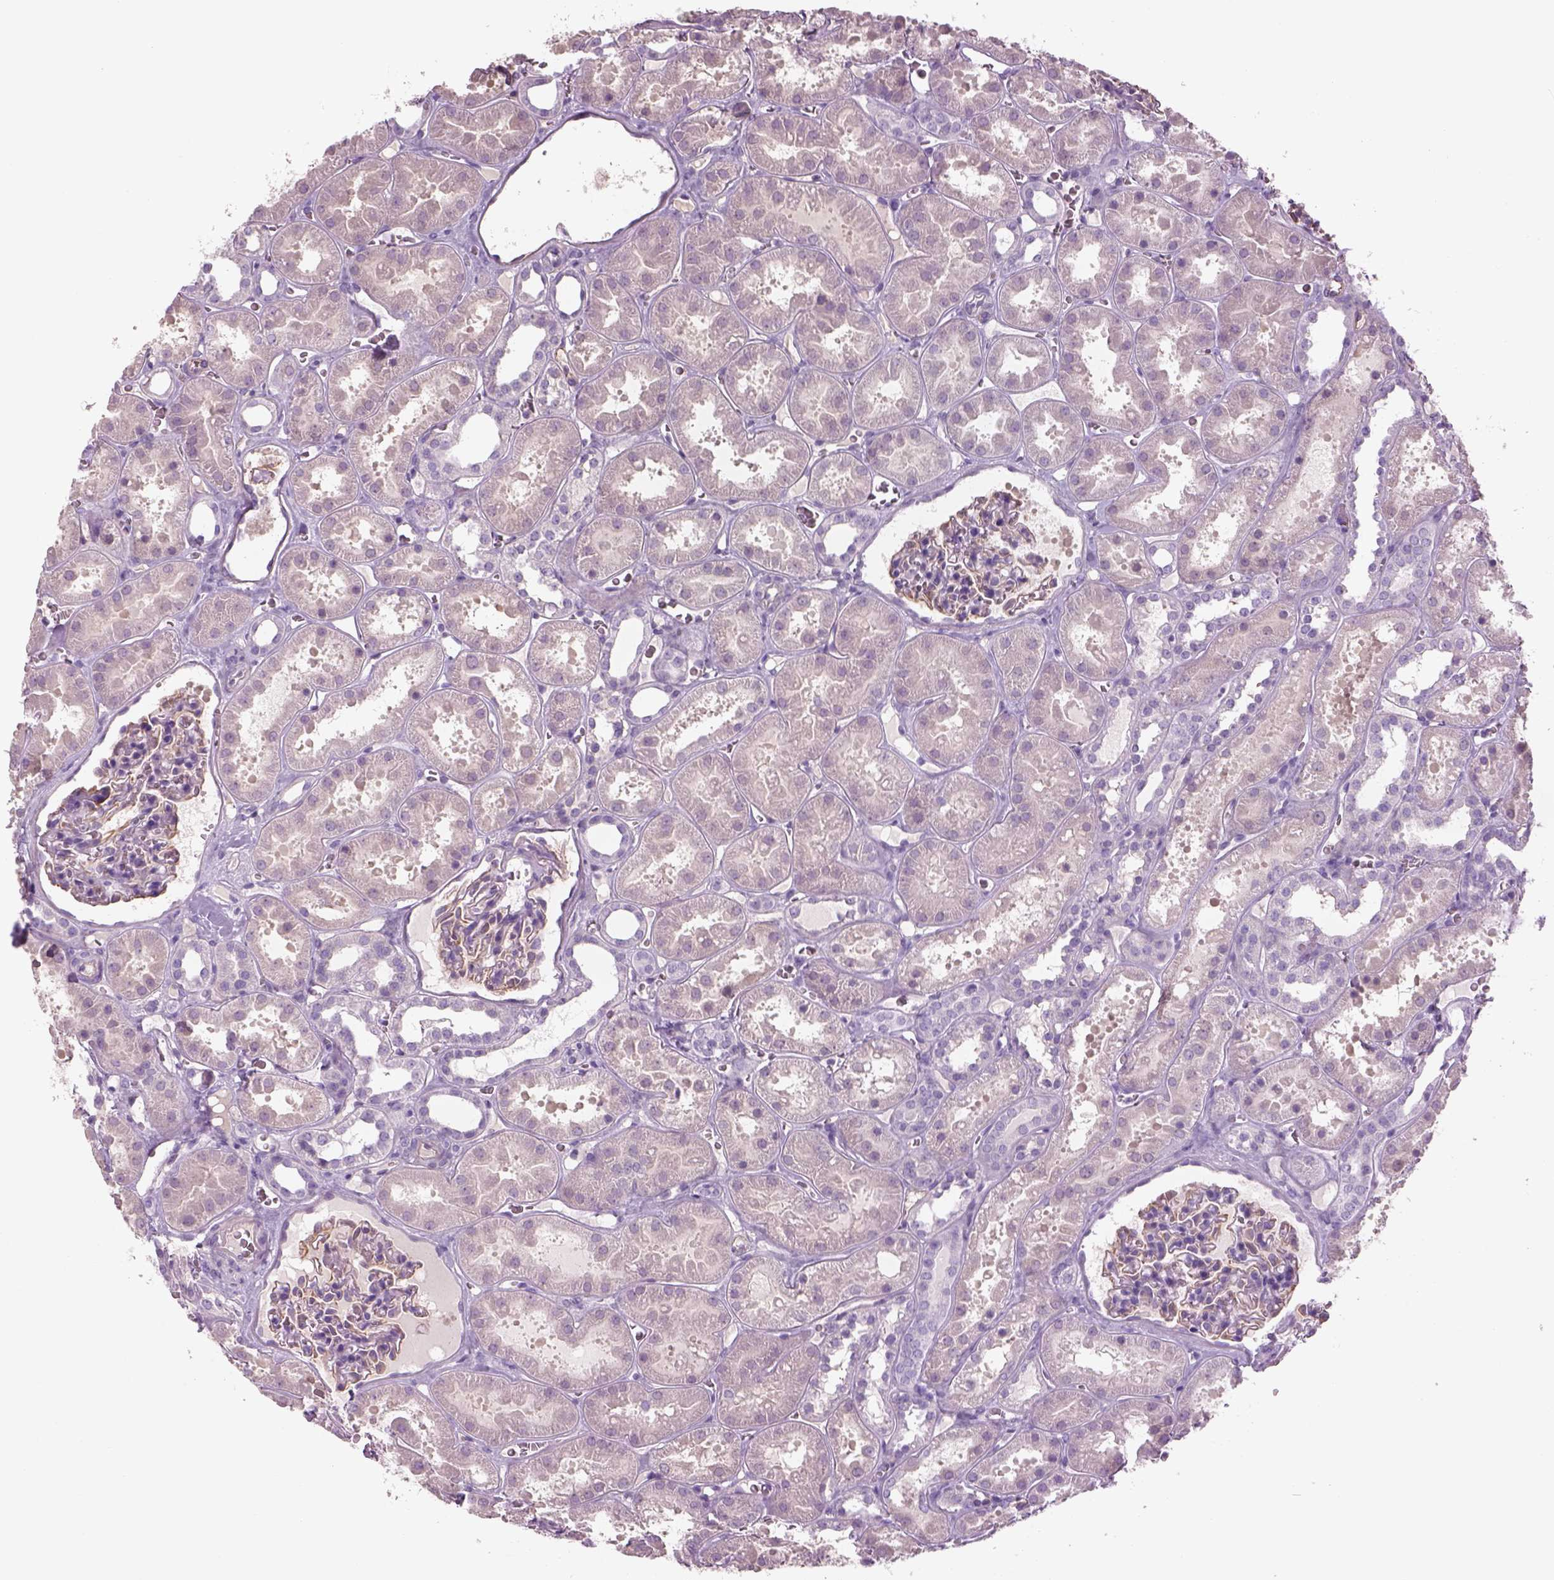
{"staining": {"intensity": "moderate", "quantity": "<25%", "location": "cytoplasmic/membranous"}, "tissue": "kidney", "cell_type": "Cells in glomeruli", "image_type": "normal", "snomed": [{"axis": "morphology", "description": "Normal tissue, NOS"}, {"axis": "topography", "description": "Kidney"}], "caption": "Benign kidney displays moderate cytoplasmic/membranous staining in about <25% of cells in glomeruli, visualized by immunohistochemistry. Using DAB (brown) and hematoxylin (blue) stains, captured at high magnification using brightfield microscopy.", "gene": "GAS2L2", "patient": {"sex": "female", "age": 41}}